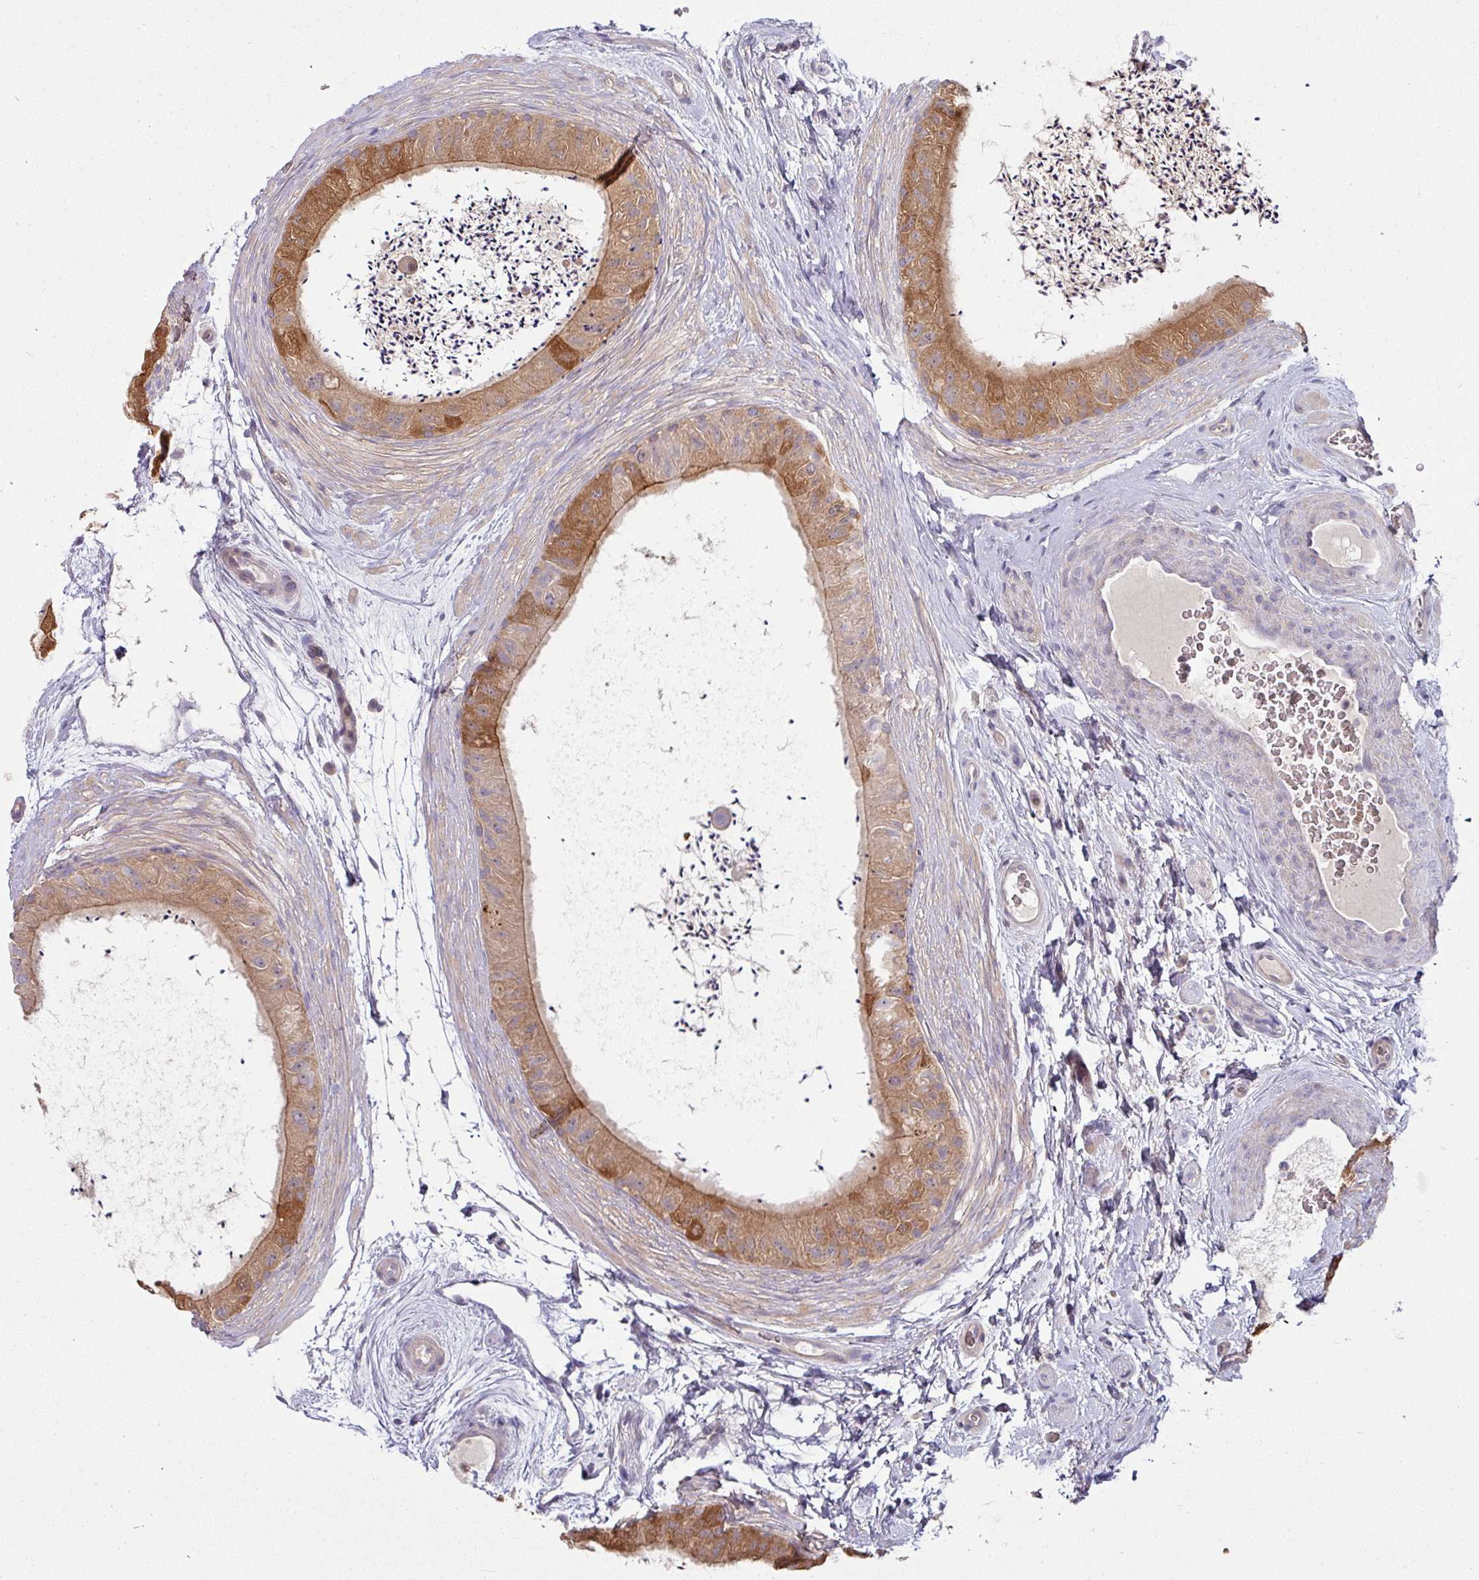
{"staining": {"intensity": "strong", "quantity": "25%-75%", "location": "cytoplasmic/membranous"}, "tissue": "epididymis", "cell_type": "Glandular cells", "image_type": "normal", "snomed": [{"axis": "morphology", "description": "Normal tissue, NOS"}, {"axis": "topography", "description": "Epididymis"}], "caption": "Normal epididymis exhibits strong cytoplasmic/membranous staining in about 25%-75% of glandular cells.", "gene": "SLAMF6", "patient": {"sex": "male", "age": 50}}